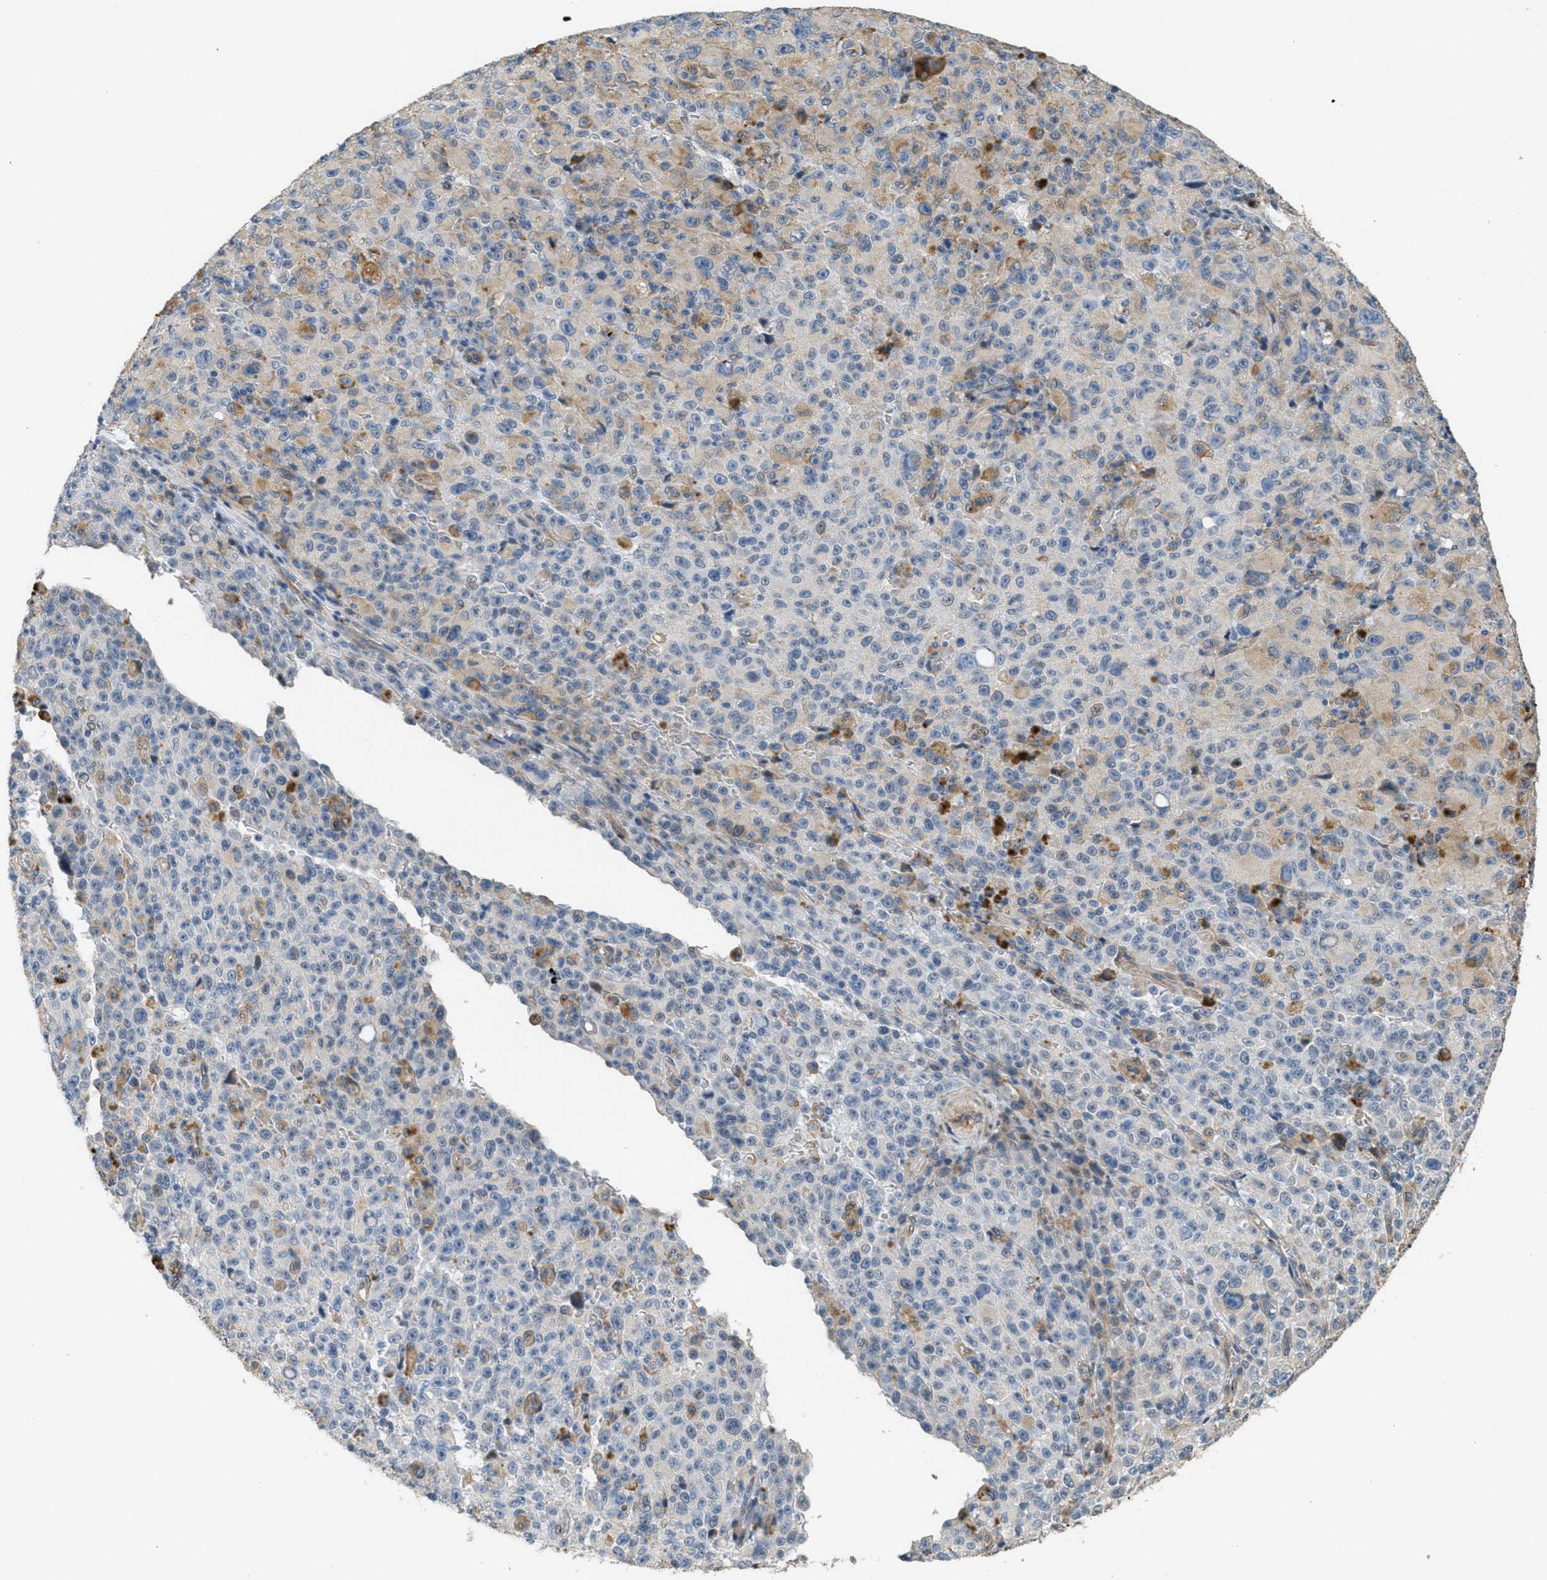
{"staining": {"intensity": "weak", "quantity": "<25%", "location": "cytoplasmic/membranous"}, "tissue": "melanoma", "cell_type": "Tumor cells", "image_type": "cancer", "snomed": [{"axis": "morphology", "description": "Malignant melanoma, NOS"}, {"axis": "topography", "description": "Skin"}], "caption": "Malignant melanoma was stained to show a protein in brown. There is no significant expression in tumor cells. (Brightfield microscopy of DAB immunohistochemistry at high magnification).", "gene": "ADCY5", "patient": {"sex": "female", "age": 82}}